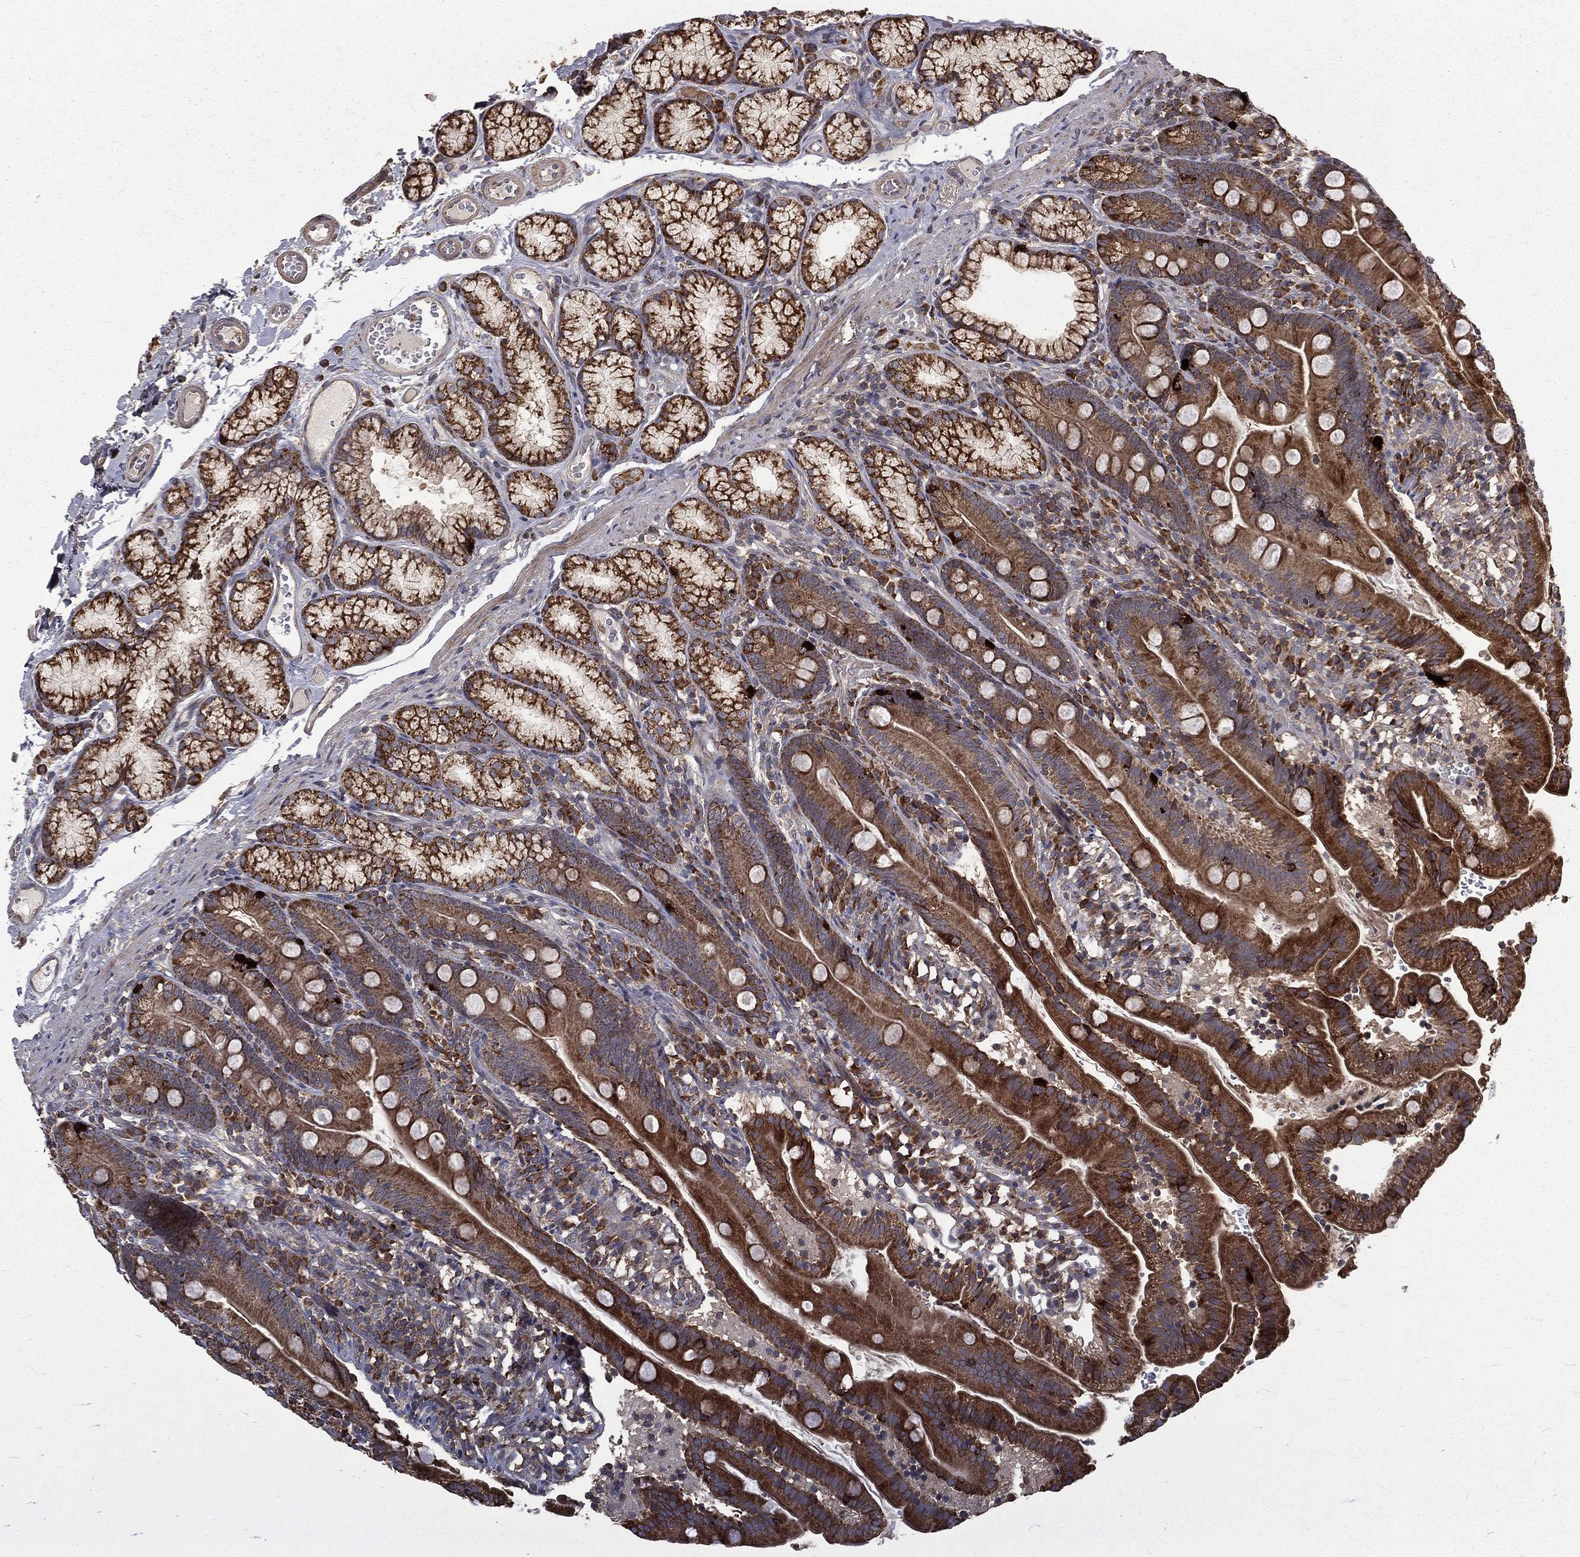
{"staining": {"intensity": "strong", "quantity": ">75%", "location": "cytoplasmic/membranous"}, "tissue": "duodenum", "cell_type": "Glandular cells", "image_type": "normal", "snomed": [{"axis": "morphology", "description": "Normal tissue, NOS"}, {"axis": "topography", "description": "Duodenum"}], "caption": "Immunohistochemistry (IHC) of unremarkable duodenum displays high levels of strong cytoplasmic/membranous expression in approximately >75% of glandular cells.", "gene": "OLFML1", "patient": {"sex": "female", "age": 67}}